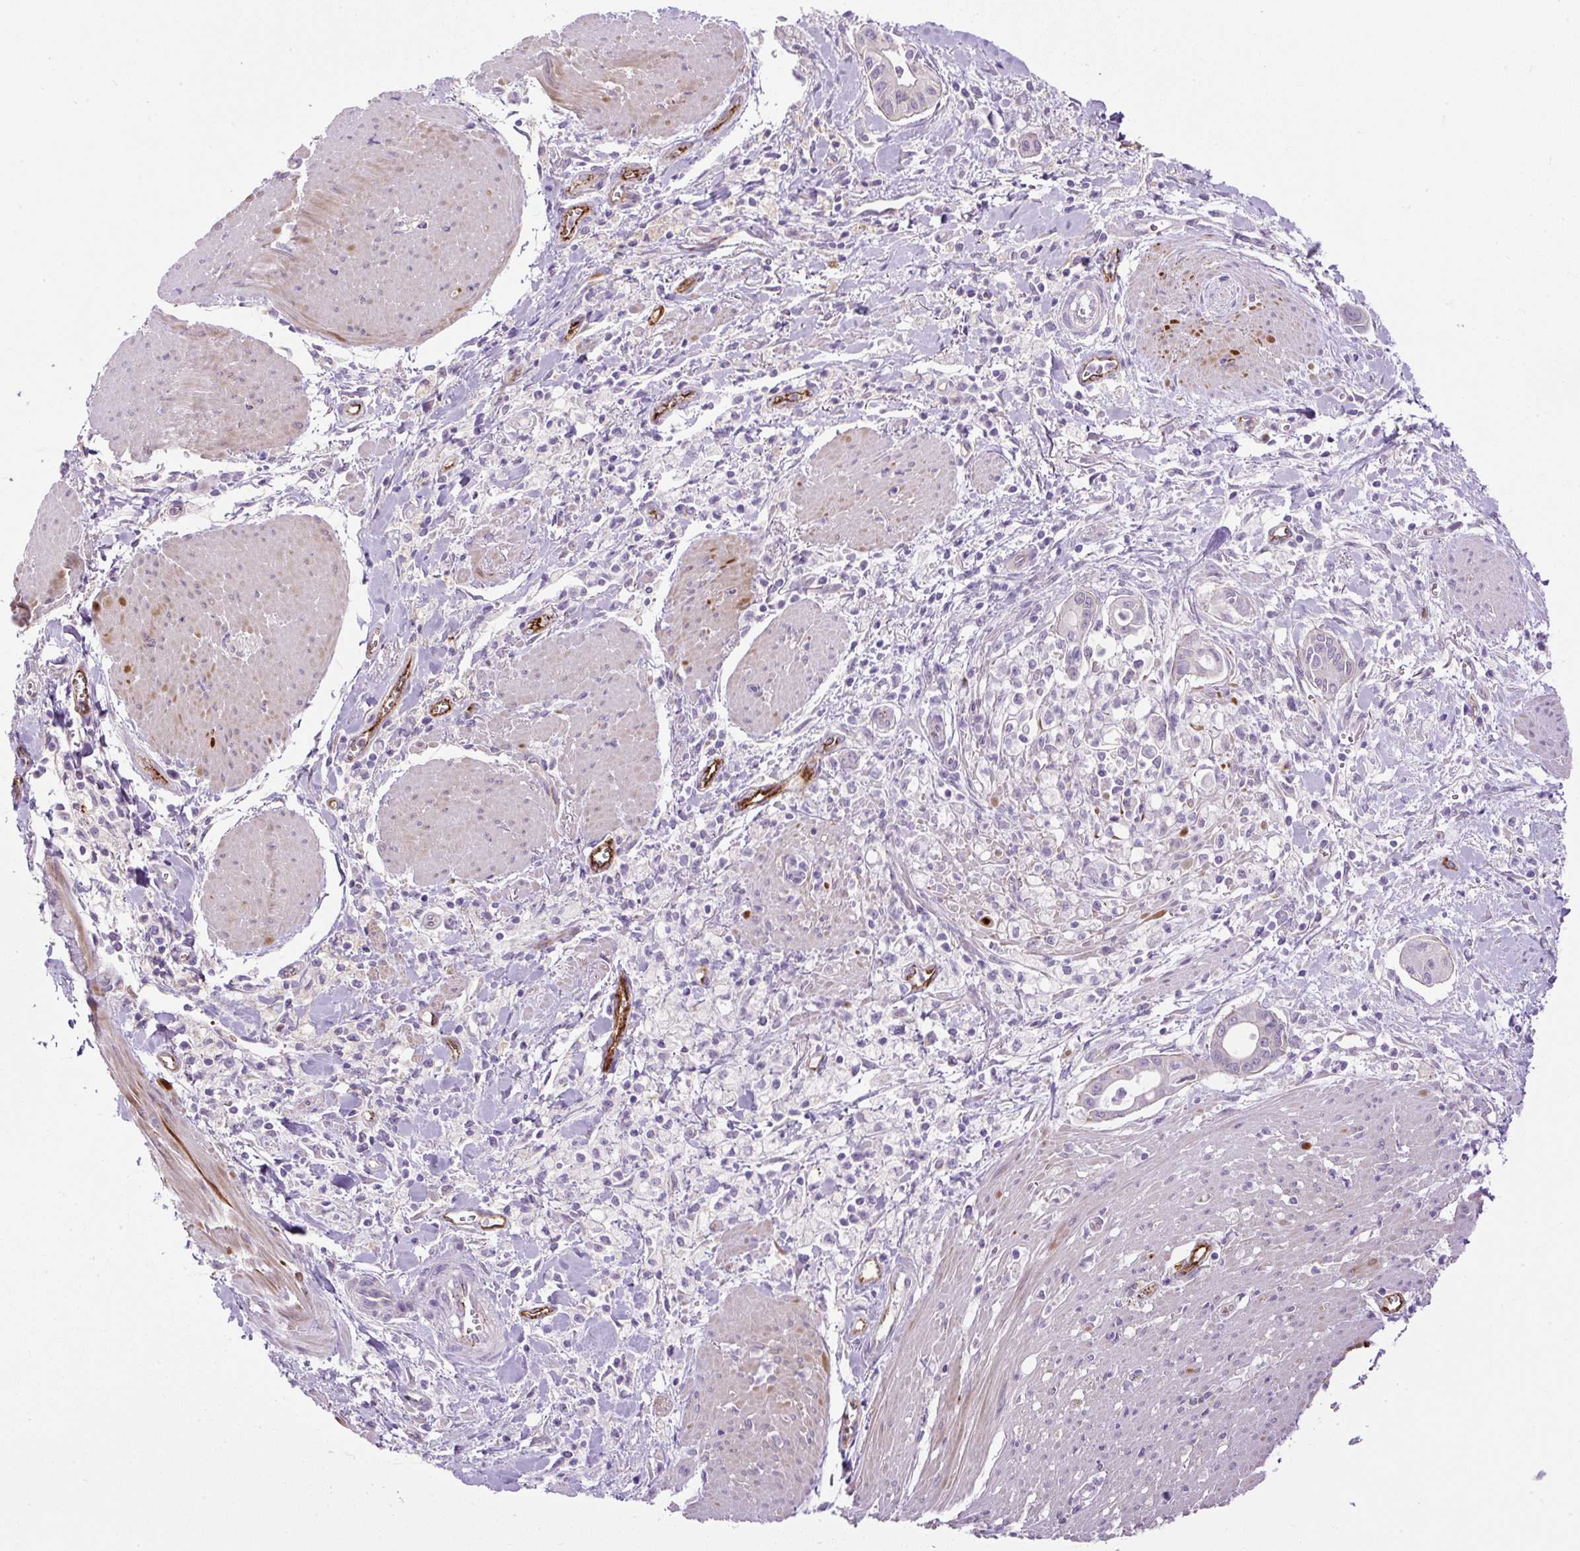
{"staining": {"intensity": "negative", "quantity": "none", "location": "none"}, "tissue": "pancreatic cancer", "cell_type": "Tumor cells", "image_type": "cancer", "snomed": [{"axis": "morphology", "description": "Adenocarcinoma, NOS"}, {"axis": "topography", "description": "Pancreas"}], "caption": "Human pancreatic cancer (adenocarcinoma) stained for a protein using IHC demonstrates no staining in tumor cells.", "gene": "LEFTY2", "patient": {"sex": "male", "age": 78}}